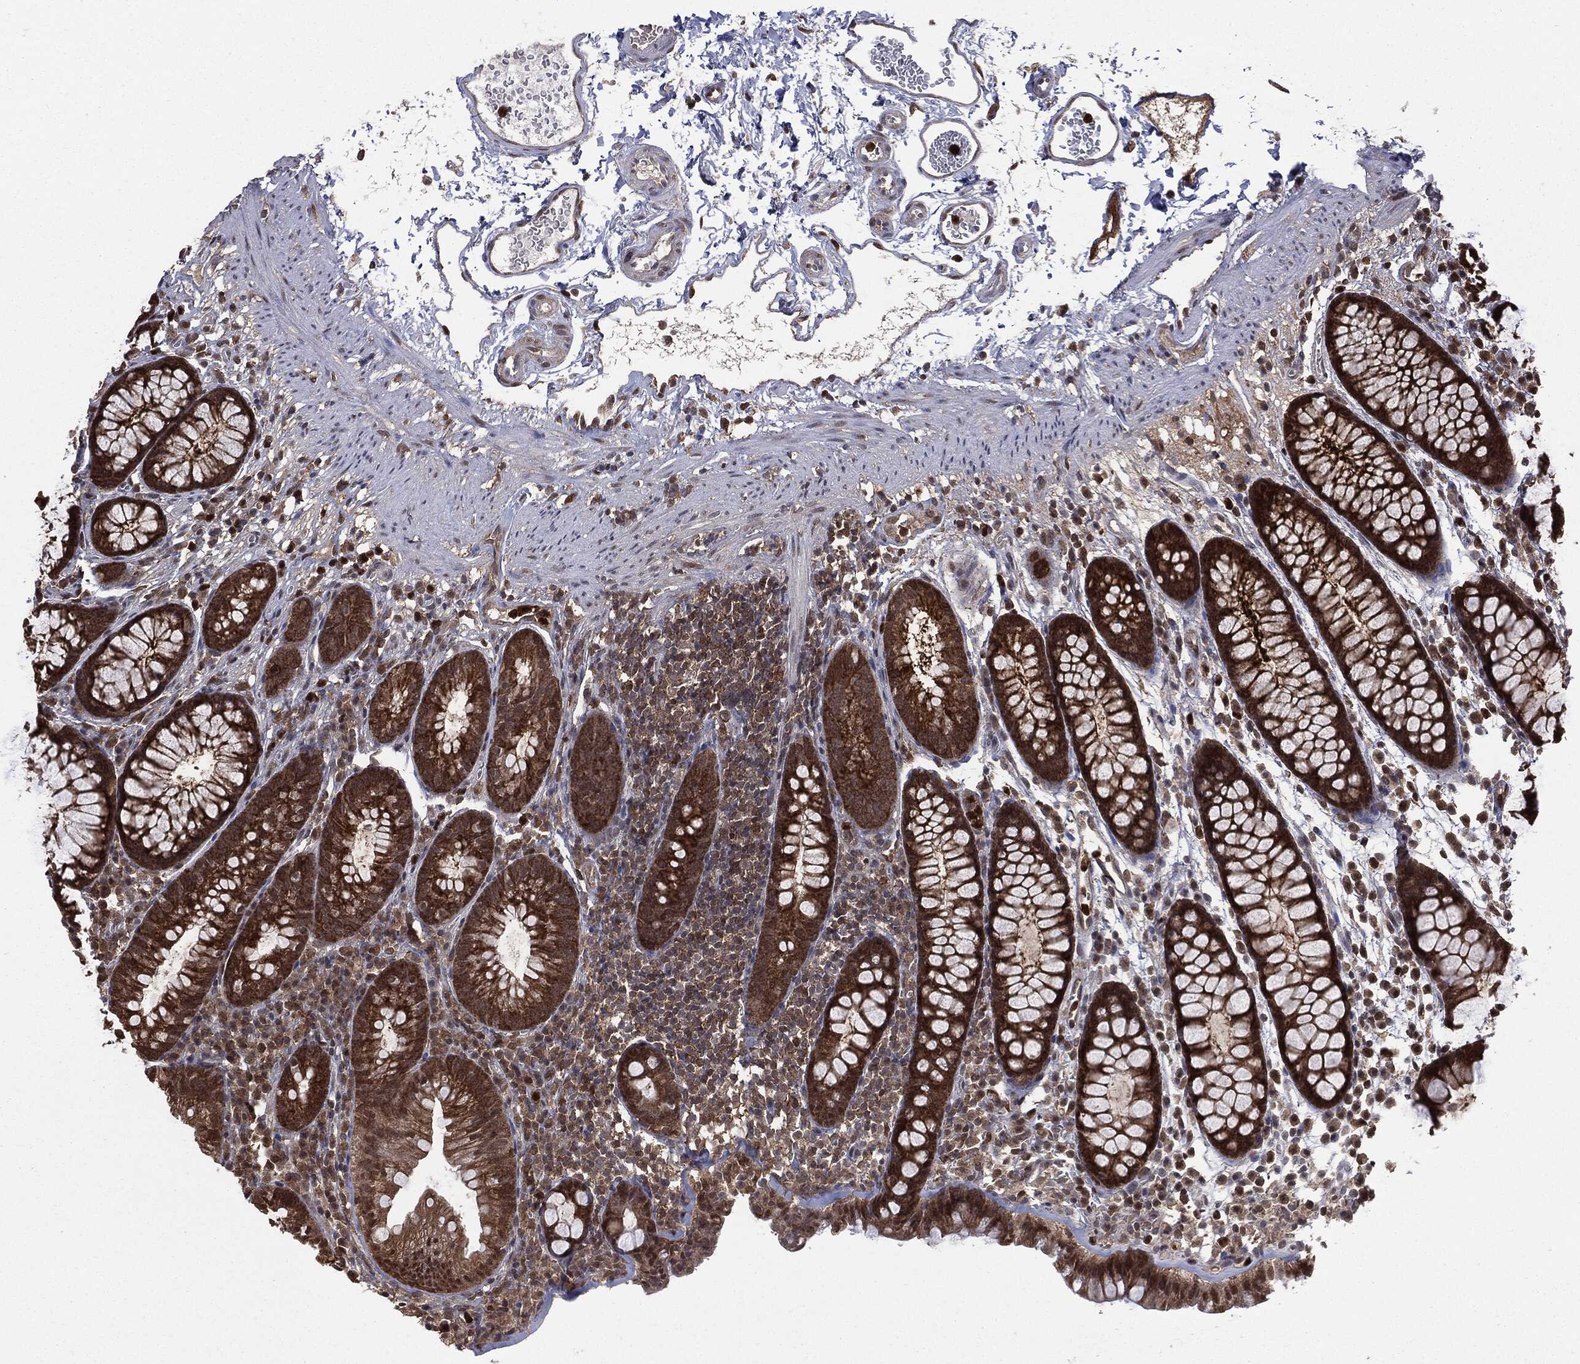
{"staining": {"intensity": "negative", "quantity": "none", "location": "none"}, "tissue": "colon", "cell_type": "Endothelial cells", "image_type": "normal", "snomed": [{"axis": "morphology", "description": "Normal tissue, NOS"}, {"axis": "topography", "description": "Colon"}], "caption": "Protein analysis of unremarkable colon displays no significant staining in endothelial cells. Brightfield microscopy of IHC stained with DAB (3,3'-diaminobenzidine) (brown) and hematoxylin (blue), captured at high magnification.", "gene": "GPI", "patient": {"sex": "male", "age": 76}}